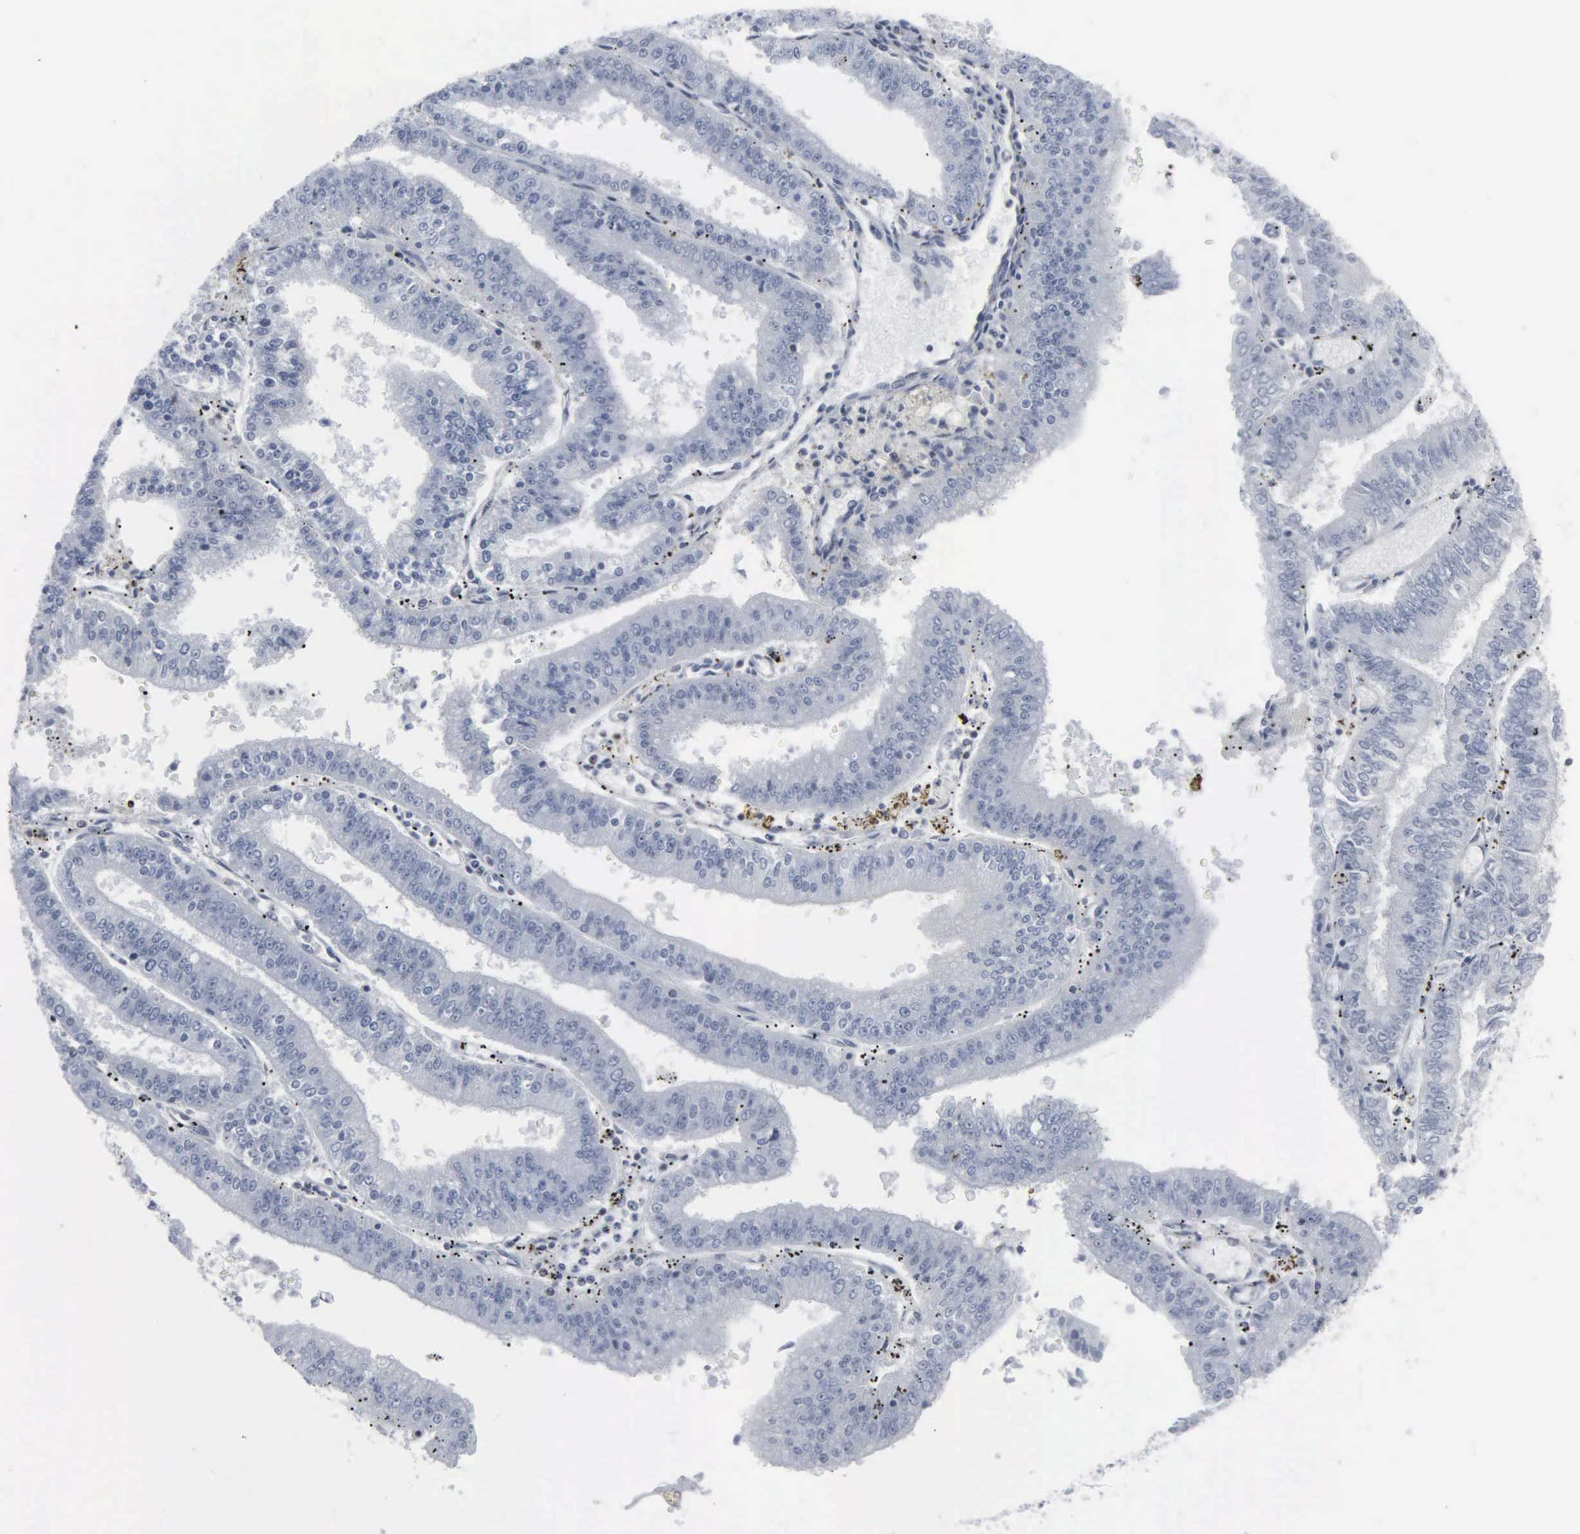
{"staining": {"intensity": "negative", "quantity": "none", "location": "none"}, "tissue": "endometrial cancer", "cell_type": "Tumor cells", "image_type": "cancer", "snomed": [{"axis": "morphology", "description": "Adenocarcinoma, NOS"}, {"axis": "topography", "description": "Endometrium"}], "caption": "Immunohistochemistry (IHC) photomicrograph of neoplastic tissue: endometrial cancer (adenocarcinoma) stained with DAB (3,3'-diaminobenzidine) displays no significant protein expression in tumor cells.", "gene": "CCND3", "patient": {"sex": "female", "age": 66}}